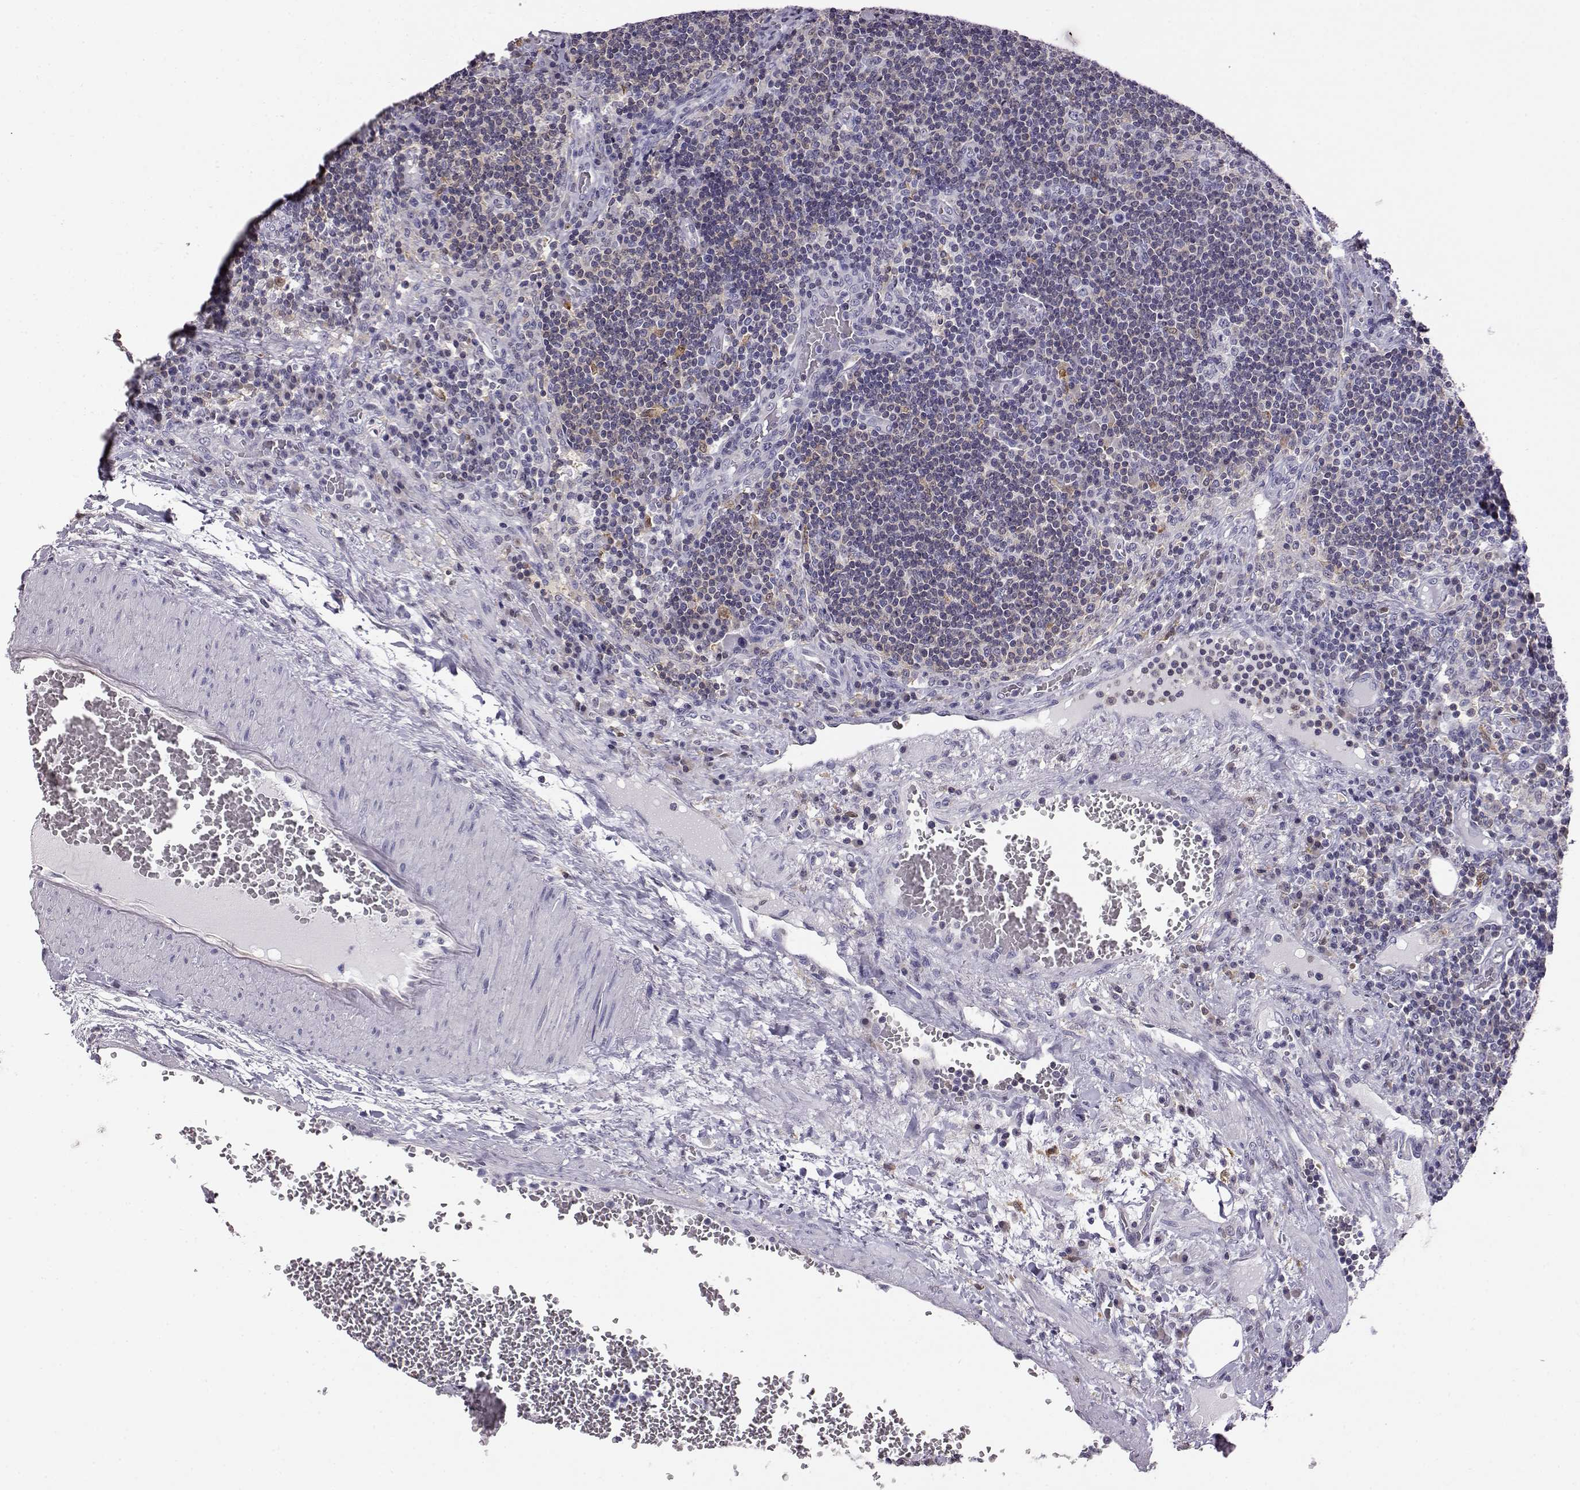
{"staining": {"intensity": "weak", "quantity": "<25%", "location": "cytoplasmic/membranous"}, "tissue": "lymph node", "cell_type": "Germinal center cells", "image_type": "normal", "snomed": [{"axis": "morphology", "description": "Normal tissue, NOS"}, {"axis": "topography", "description": "Lymph node"}], "caption": "The image exhibits no staining of germinal center cells in benign lymph node. Brightfield microscopy of immunohistochemistry stained with DAB (brown) and hematoxylin (blue), captured at high magnification.", "gene": "AKR1B1", "patient": {"sex": "male", "age": 63}}